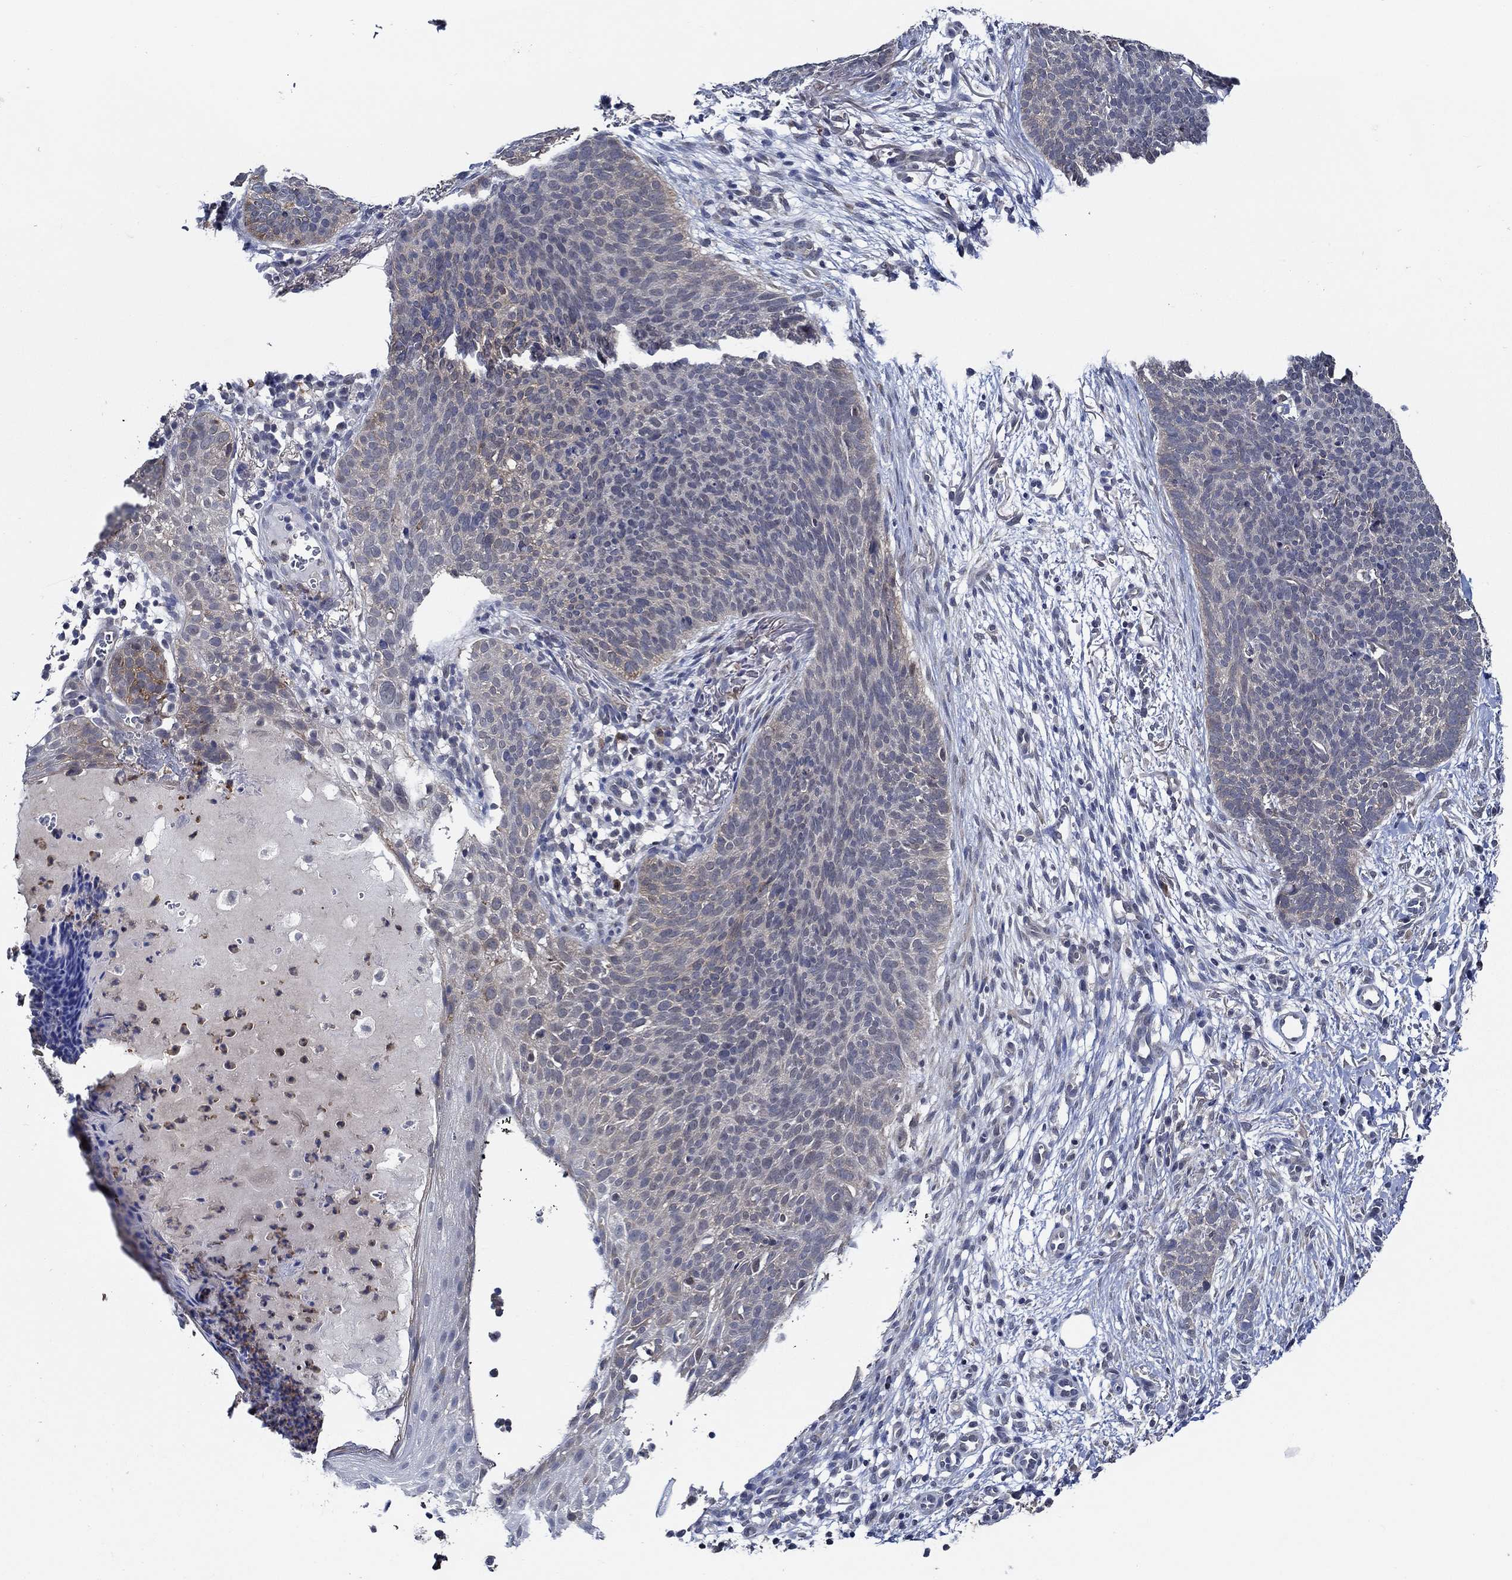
{"staining": {"intensity": "weak", "quantity": "<25%", "location": "cytoplasmic/membranous"}, "tissue": "skin cancer", "cell_type": "Tumor cells", "image_type": "cancer", "snomed": [{"axis": "morphology", "description": "Basal cell carcinoma"}, {"axis": "topography", "description": "Skin"}], "caption": "Basal cell carcinoma (skin) was stained to show a protein in brown. There is no significant positivity in tumor cells. (DAB immunohistochemistry (IHC) visualized using brightfield microscopy, high magnification).", "gene": "DACT1", "patient": {"sex": "male", "age": 64}}